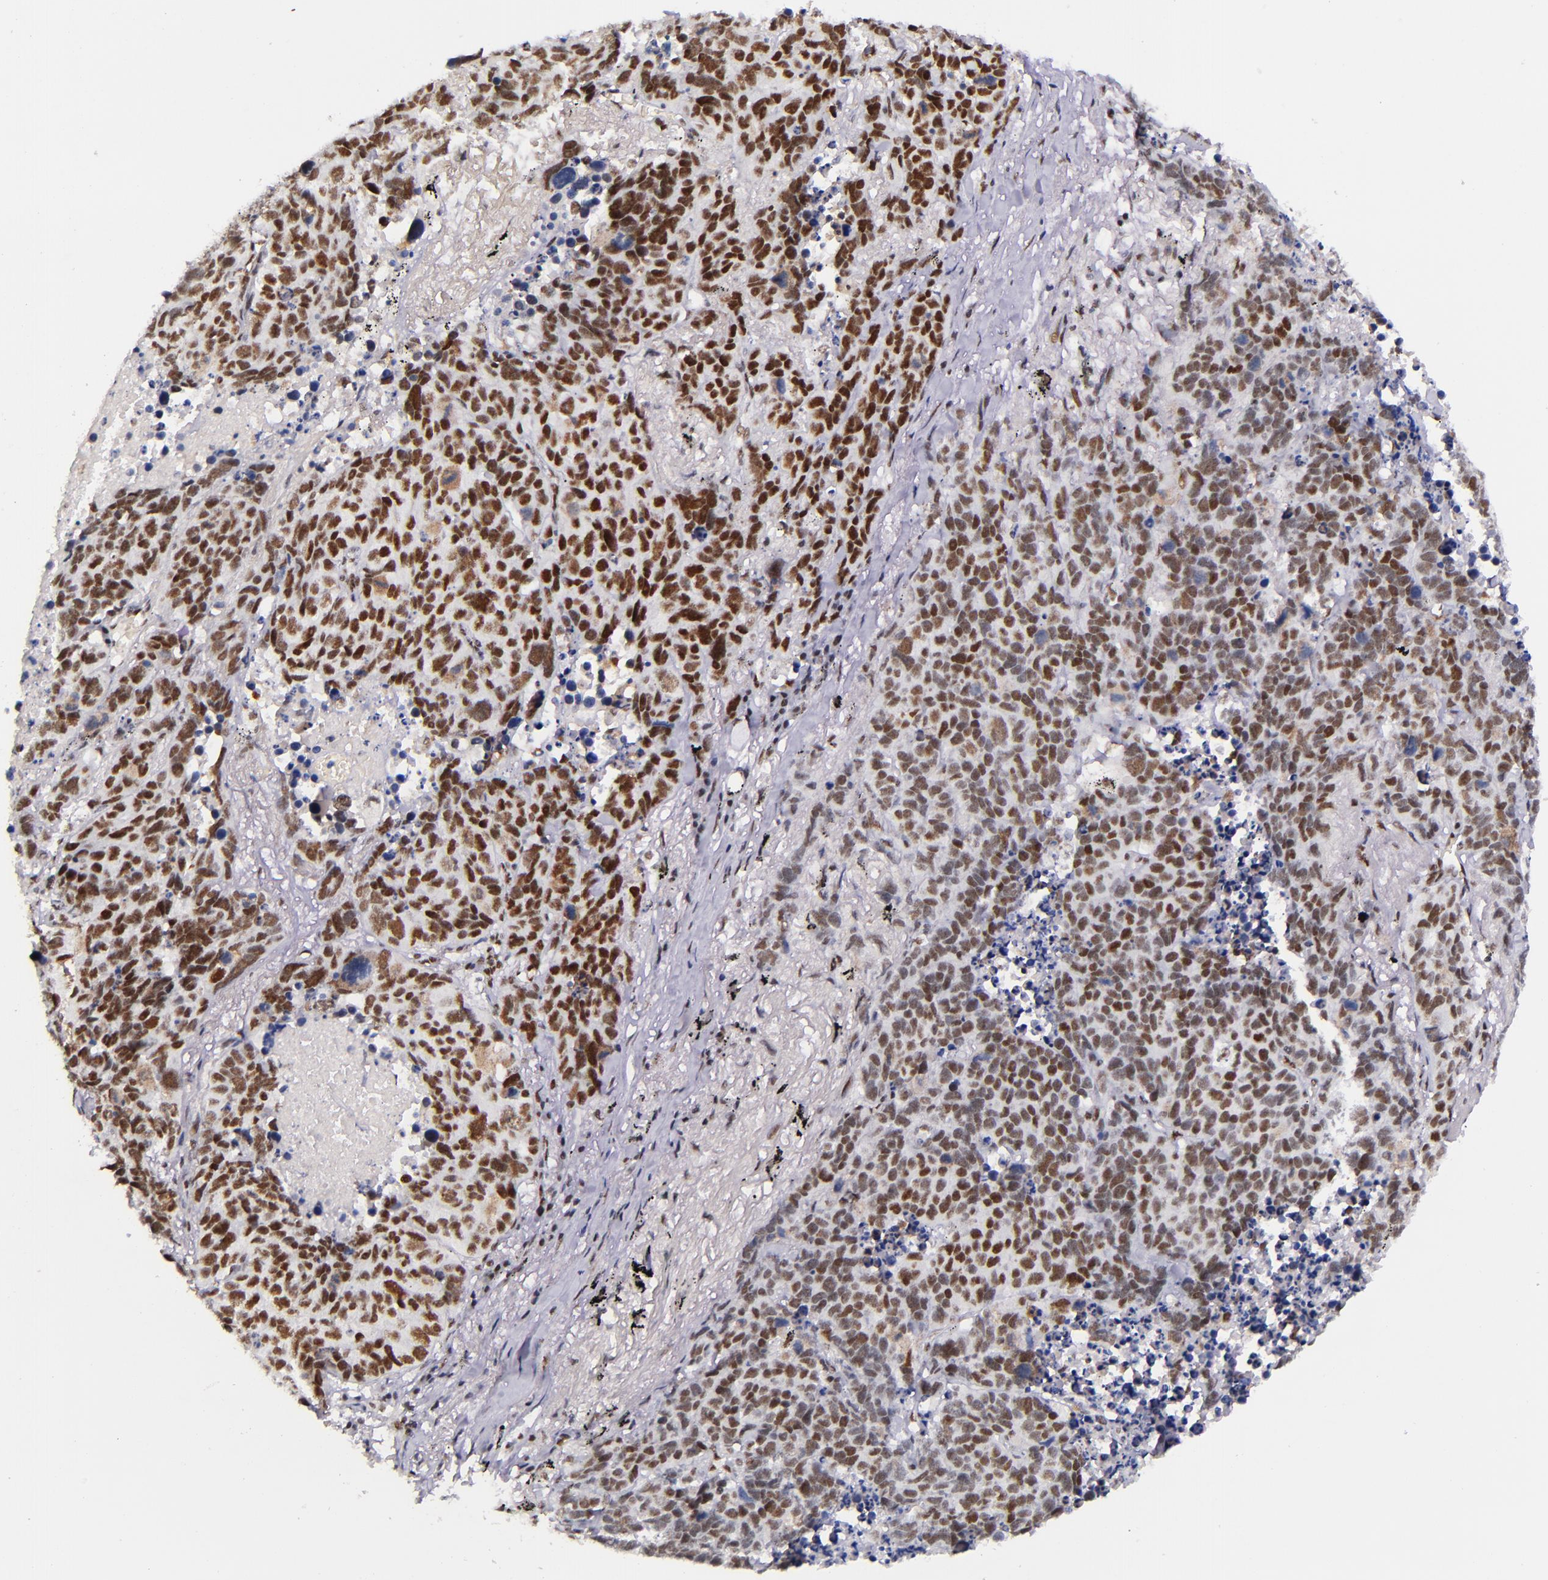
{"staining": {"intensity": "strong", "quantity": ">75%", "location": "nuclear"}, "tissue": "lung cancer", "cell_type": "Tumor cells", "image_type": "cancer", "snomed": [{"axis": "morphology", "description": "Carcinoid, malignant, NOS"}, {"axis": "topography", "description": "Lung"}], "caption": "Protein analysis of carcinoid (malignant) (lung) tissue demonstrates strong nuclear expression in approximately >75% of tumor cells.", "gene": "GPKOW", "patient": {"sex": "male", "age": 60}}